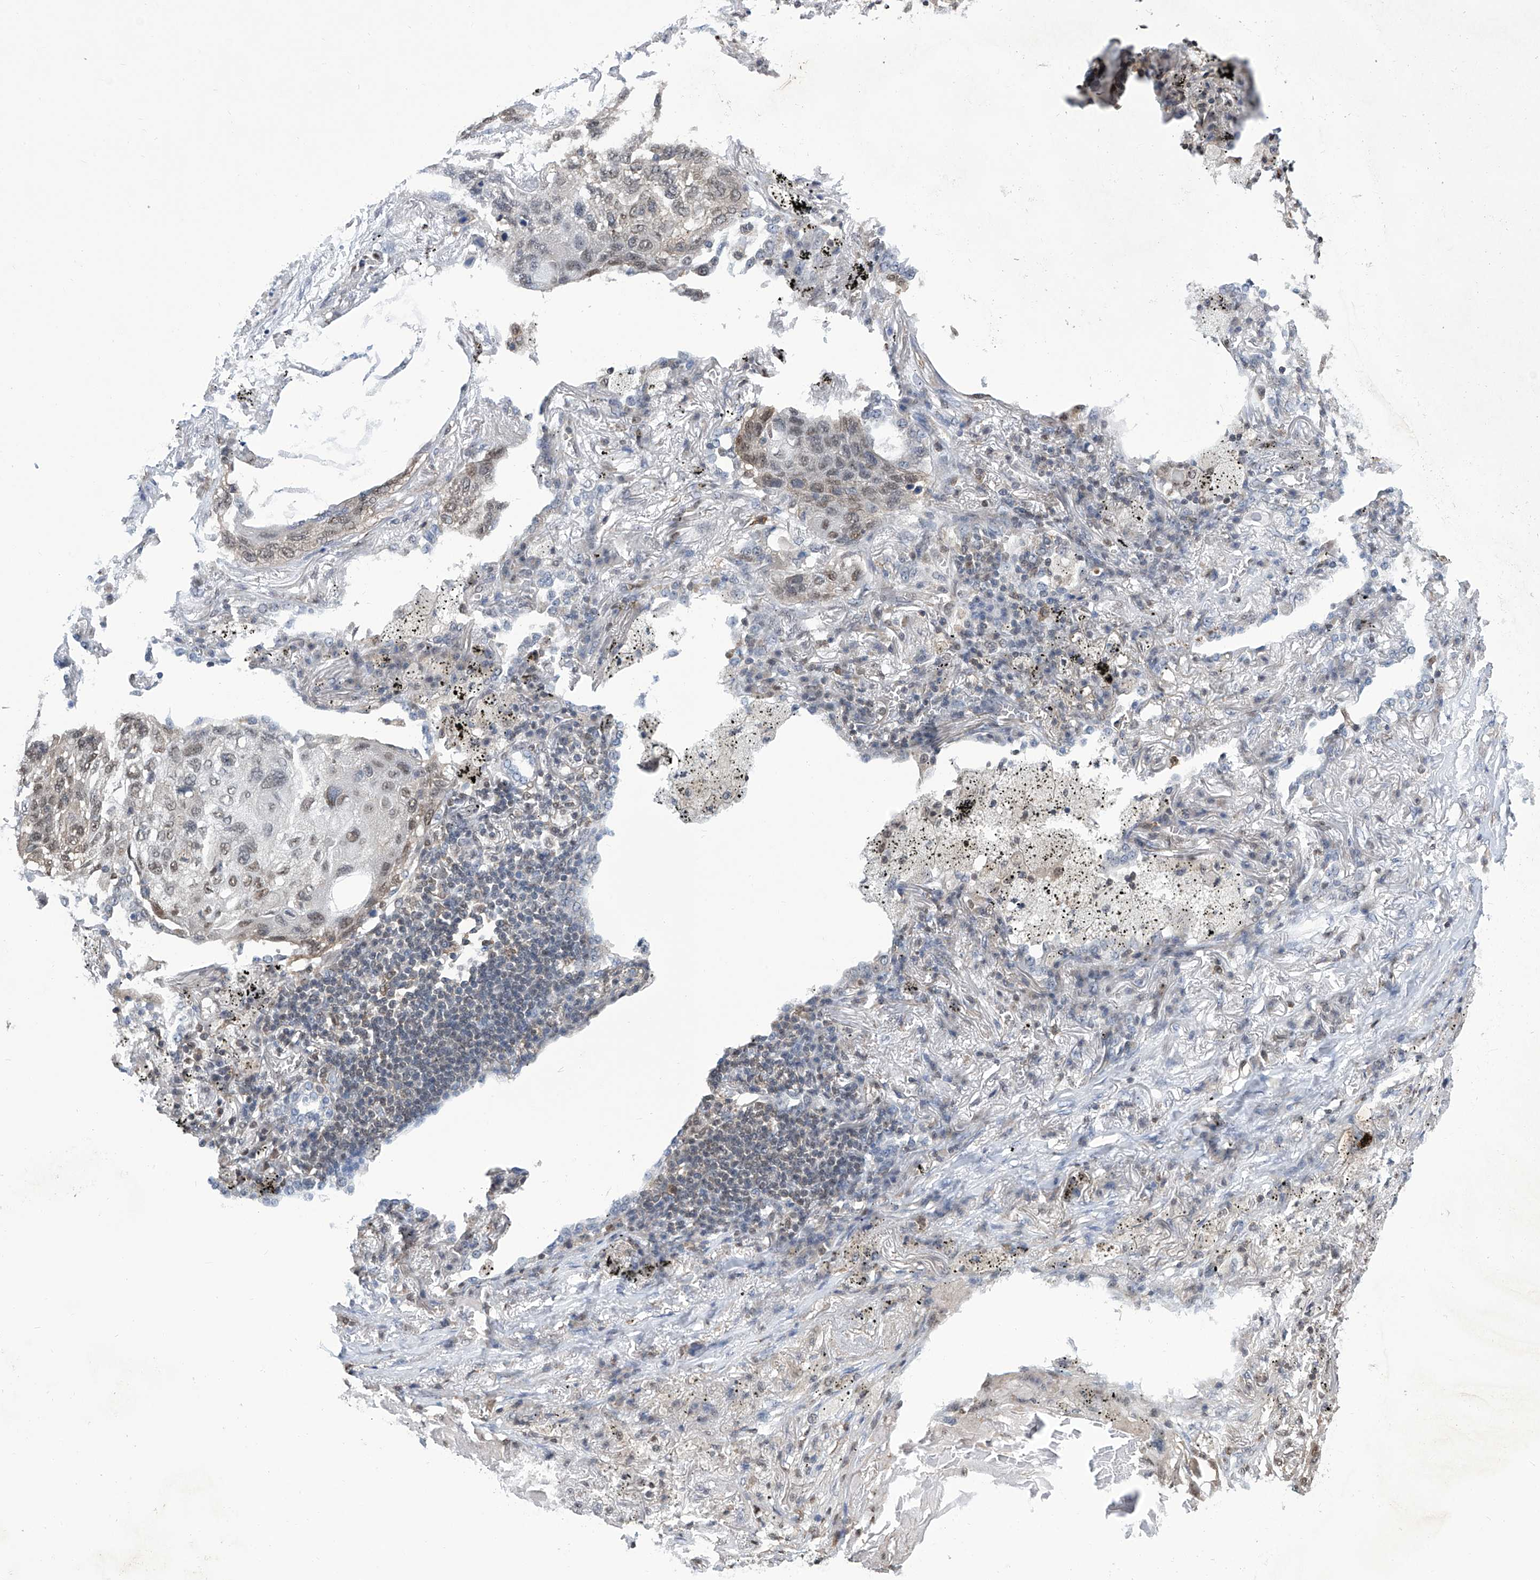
{"staining": {"intensity": "weak", "quantity": "25%-75%", "location": "nuclear"}, "tissue": "lung cancer", "cell_type": "Tumor cells", "image_type": "cancer", "snomed": [{"axis": "morphology", "description": "Squamous cell carcinoma, NOS"}, {"axis": "topography", "description": "Lung"}], "caption": "Lung squamous cell carcinoma stained with immunohistochemistry displays weak nuclear expression in approximately 25%-75% of tumor cells.", "gene": "SREBF2", "patient": {"sex": "female", "age": 63}}